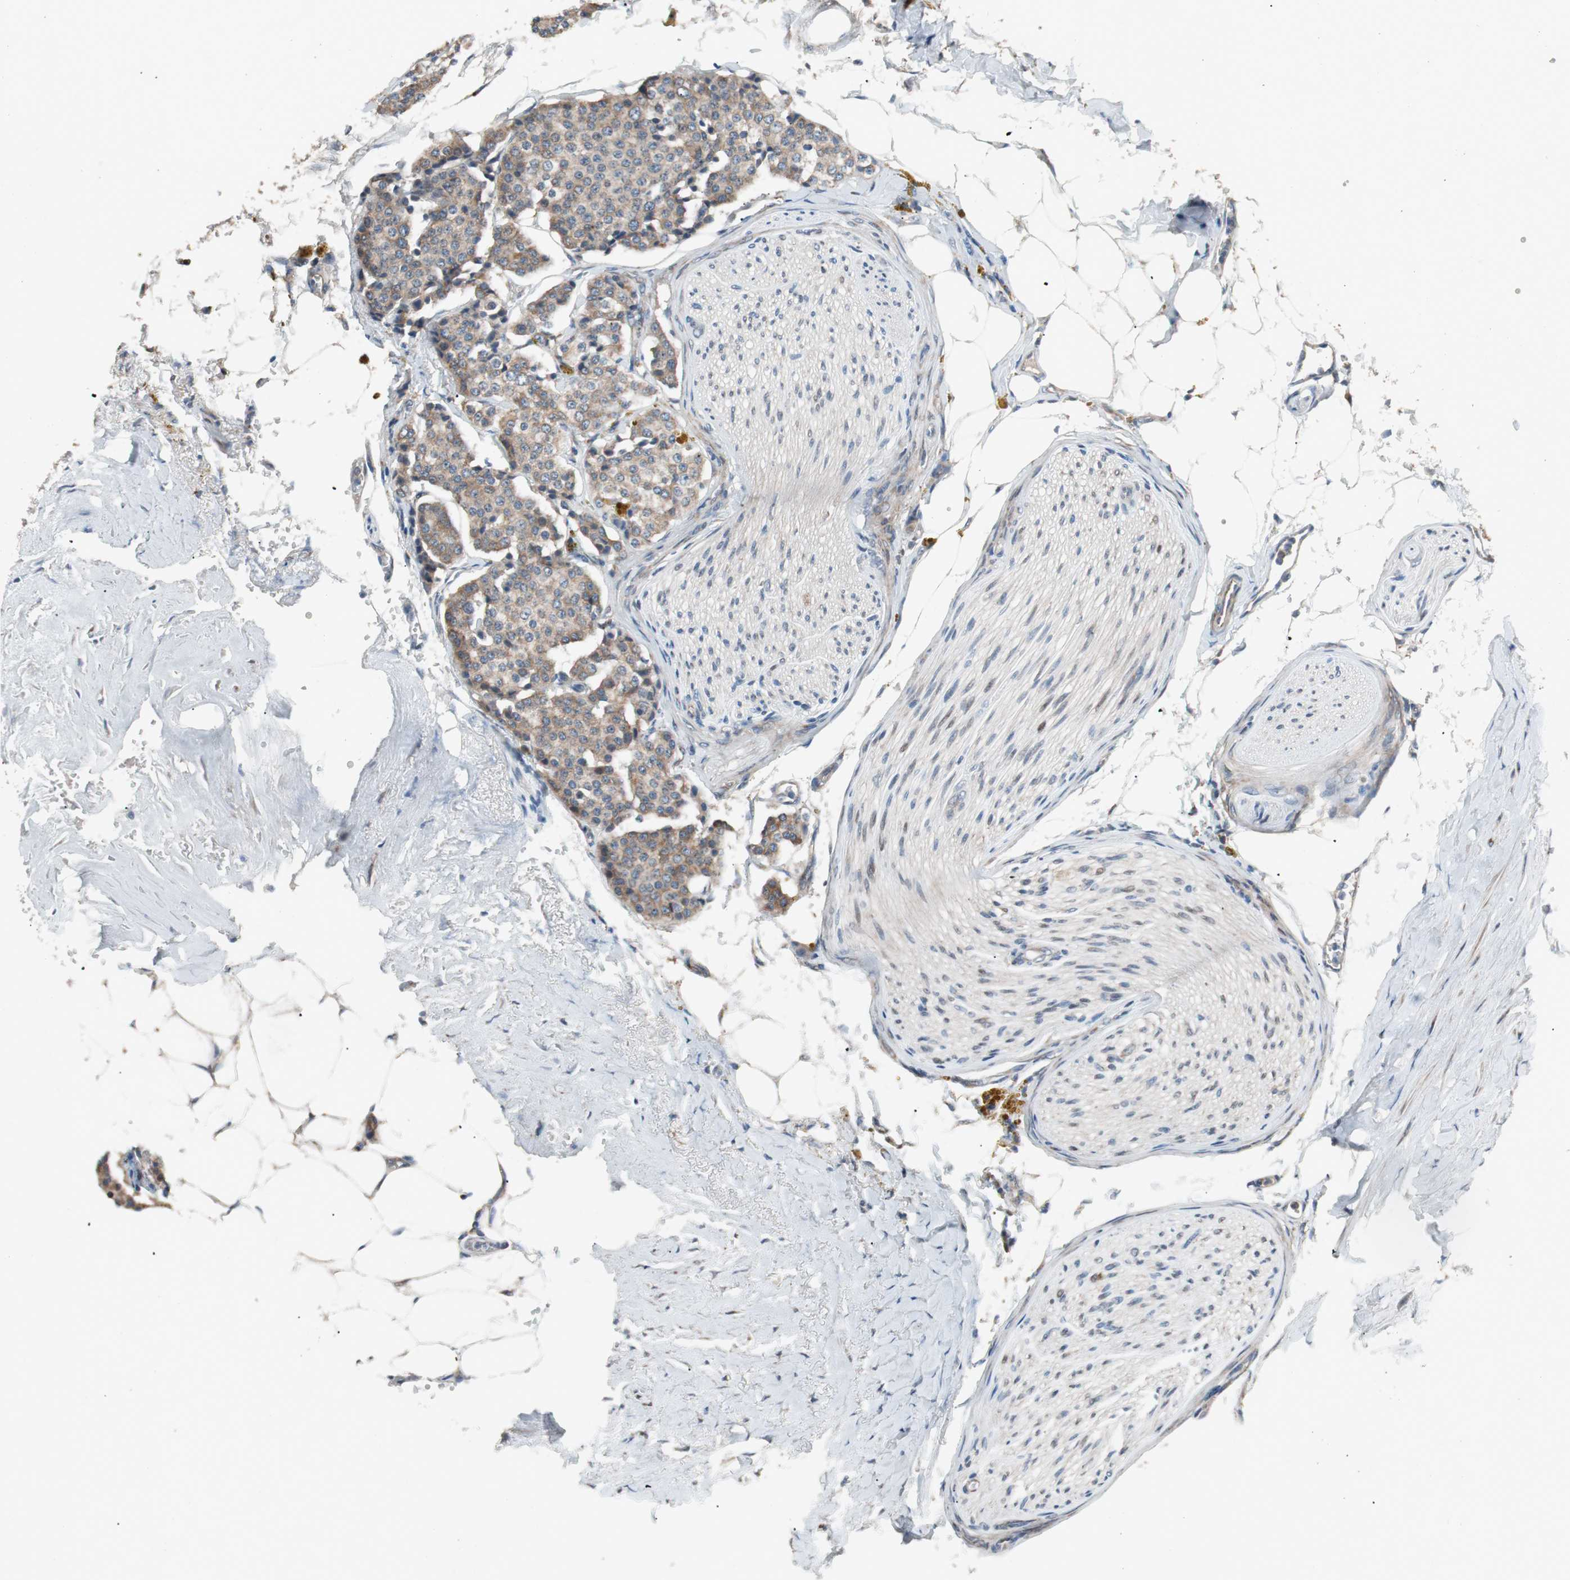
{"staining": {"intensity": "moderate", "quantity": "25%-75%", "location": "cytoplasmic/membranous"}, "tissue": "carcinoid", "cell_type": "Tumor cells", "image_type": "cancer", "snomed": [{"axis": "morphology", "description": "Carcinoid, malignant, NOS"}, {"axis": "topography", "description": "Colon"}], "caption": "A high-resolution photomicrograph shows IHC staining of malignant carcinoid, which exhibits moderate cytoplasmic/membranous positivity in about 25%-75% of tumor cells.", "gene": "FAAH", "patient": {"sex": "female", "age": 61}}